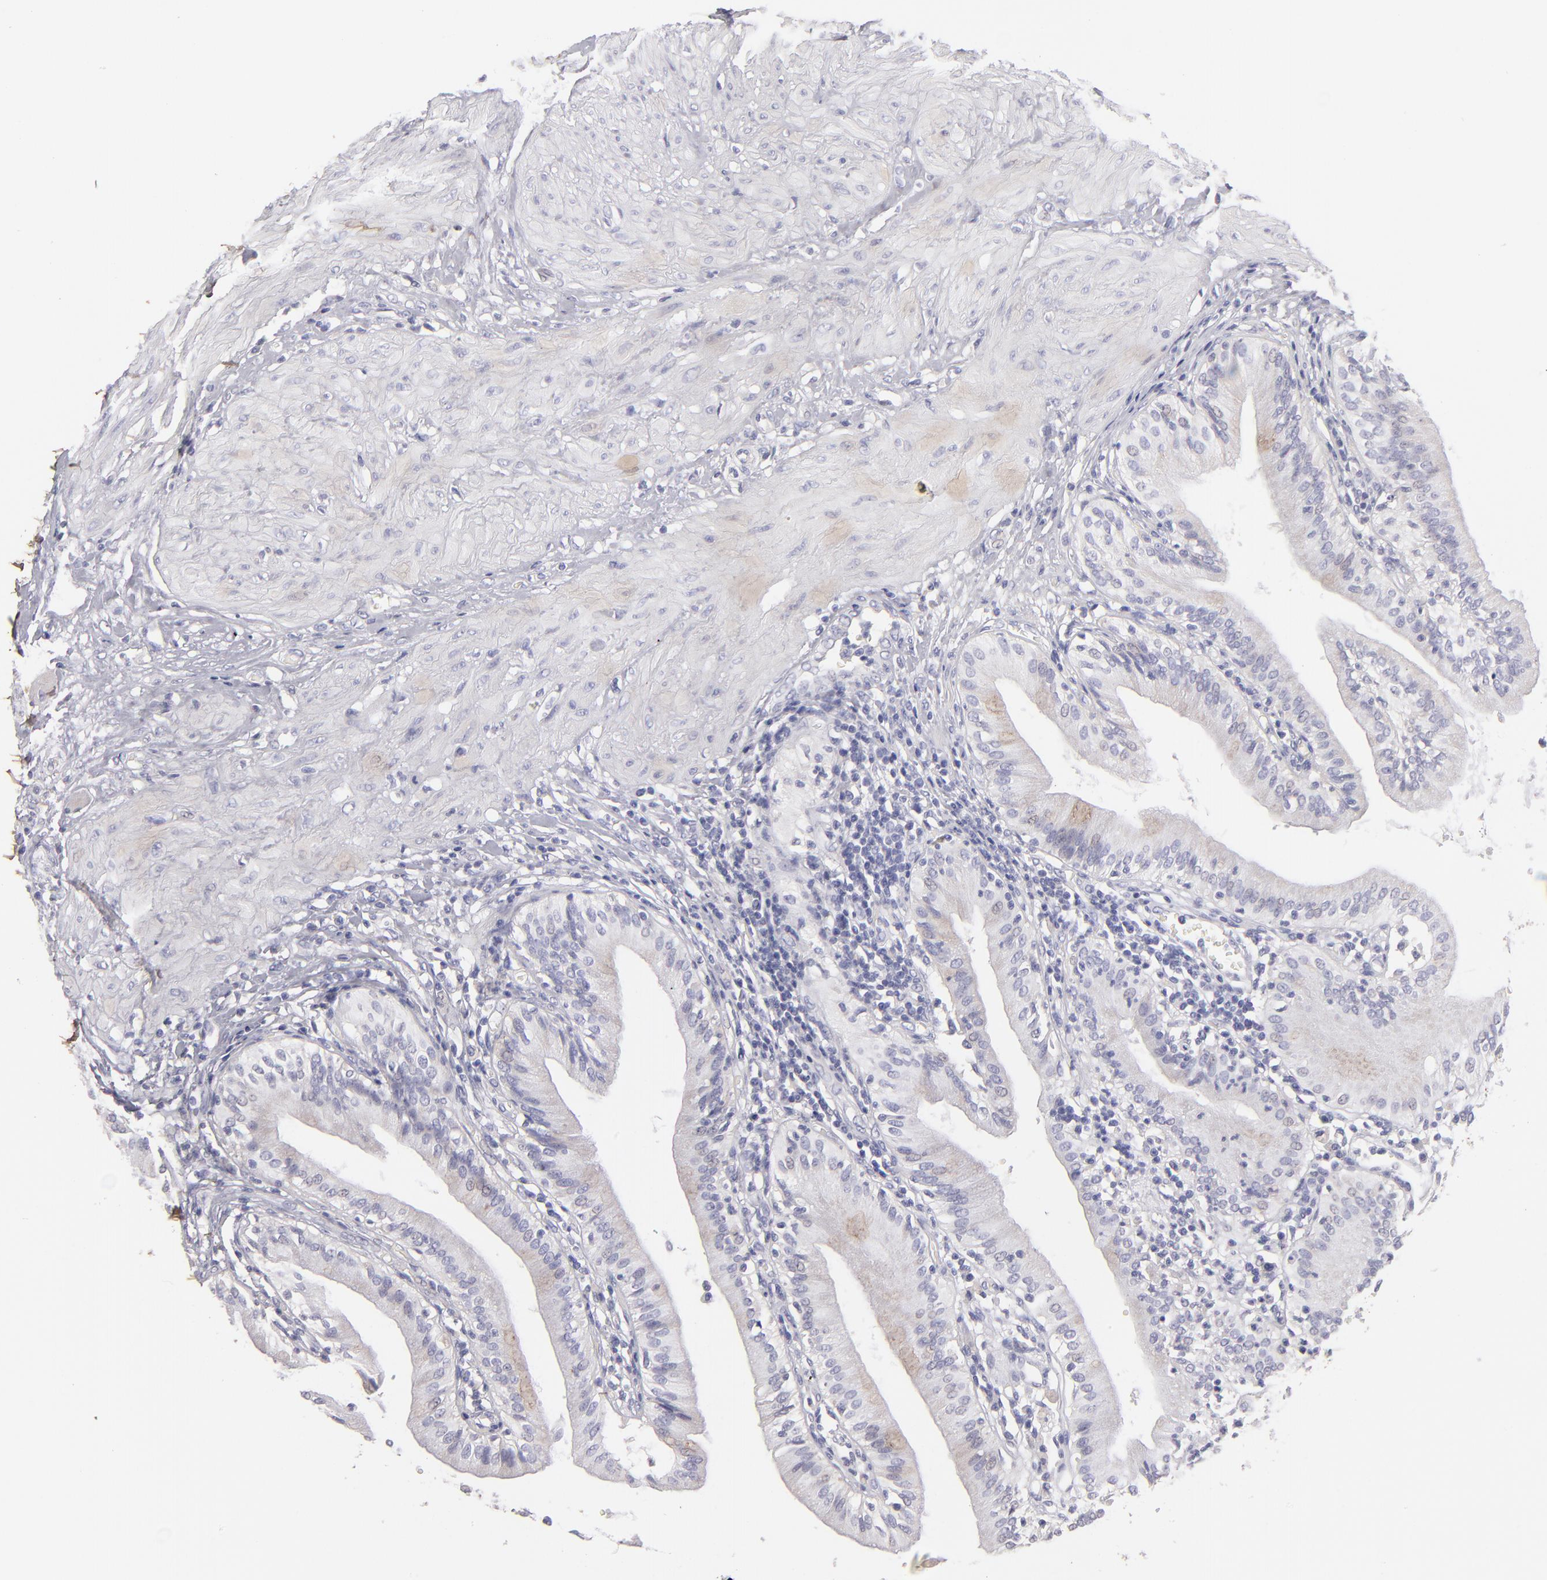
{"staining": {"intensity": "negative", "quantity": "none", "location": "none"}, "tissue": "gallbladder", "cell_type": "Glandular cells", "image_type": "normal", "snomed": [{"axis": "morphology", "description": "Normal tissue, NOS"}, {"axis": "topography", "description": "Gallbladder"}], "caption": "DAB immunohistochemical staining of normal gallbladder shows no significant positivity in glandular cells. (DAB (3,3'-diaminobenzidine) IHC, high magnification).", "gene": "ABCC4", "patient": {"sex": "male", "age": 58}}